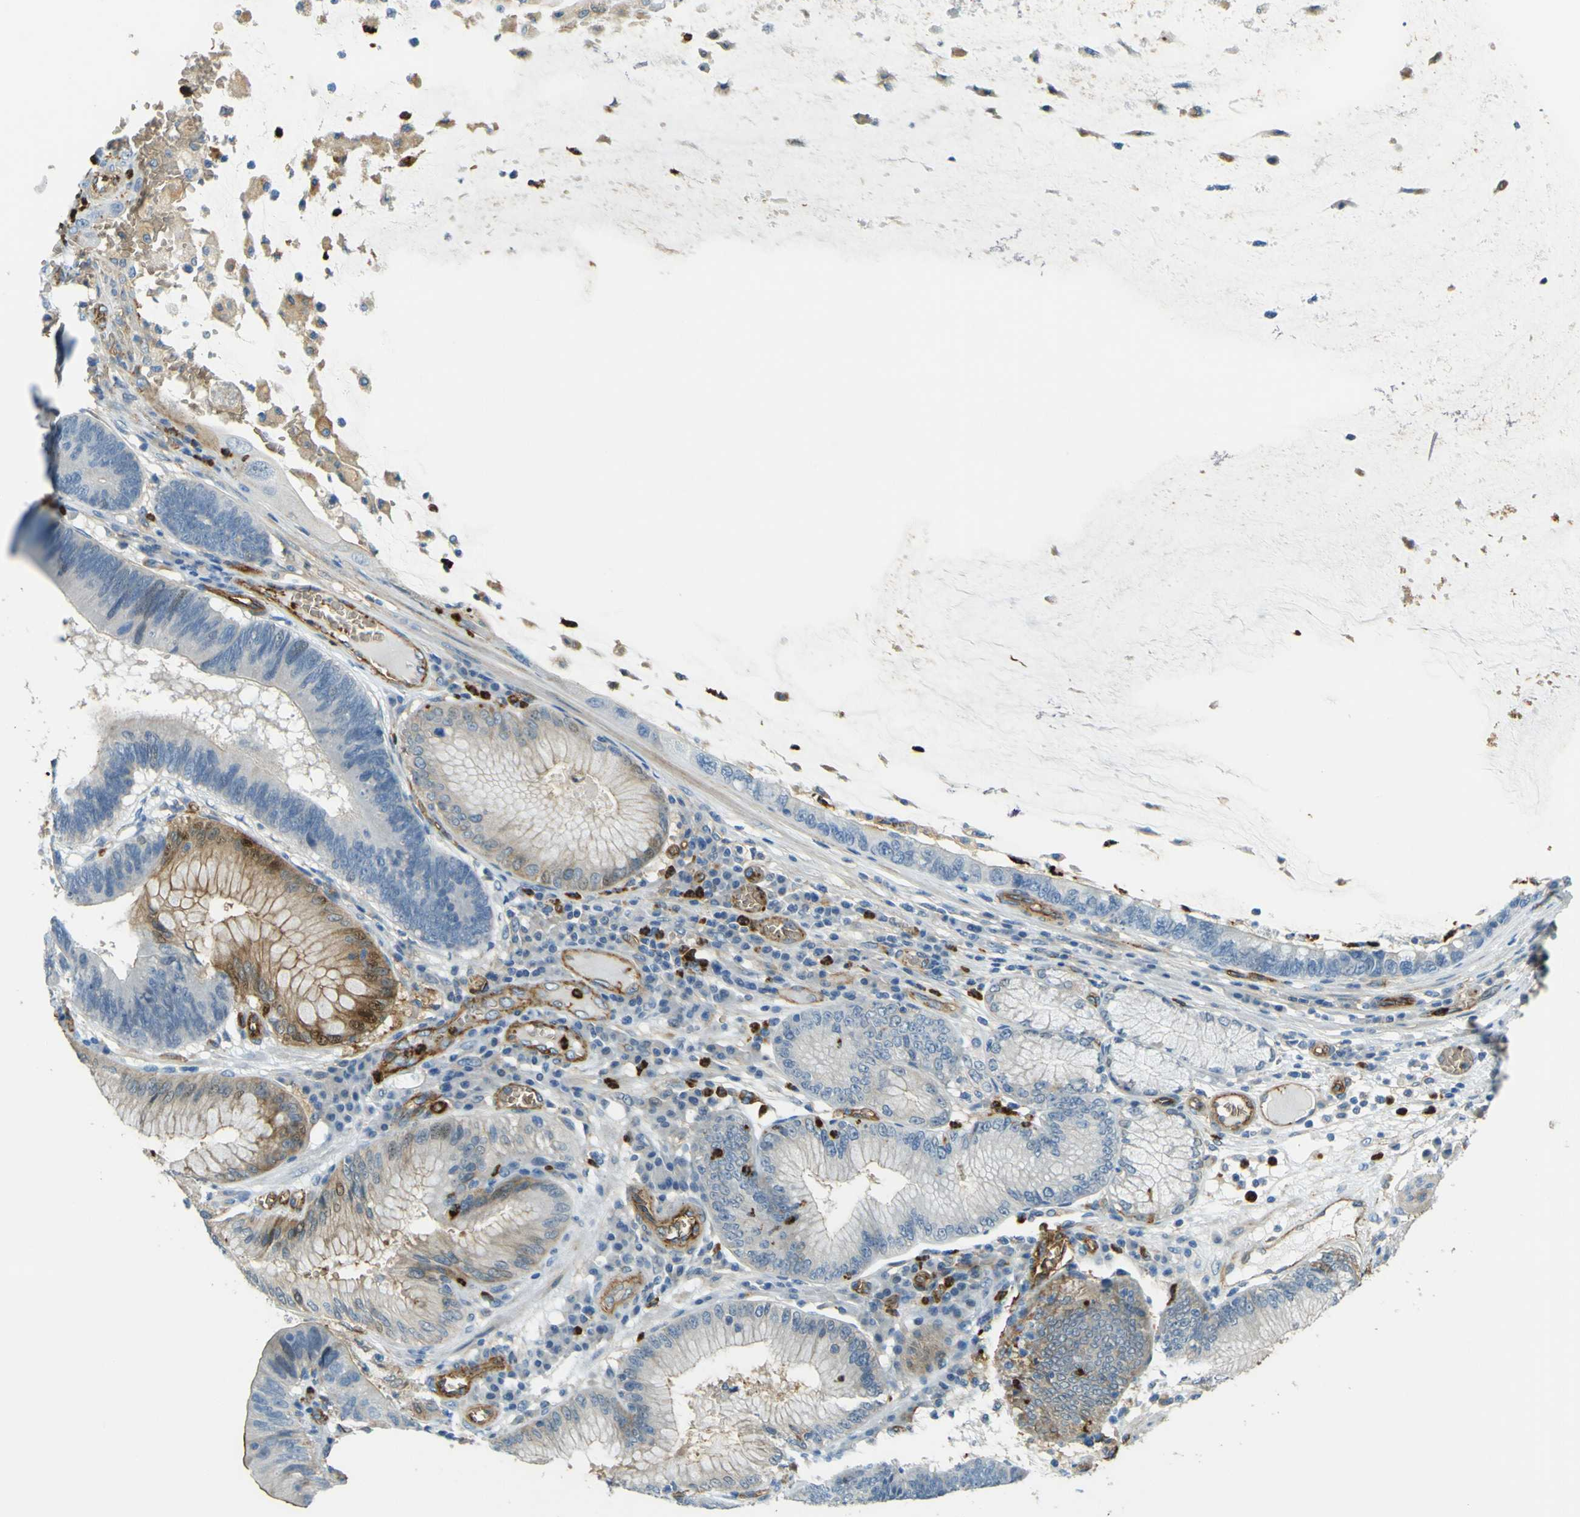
{"staining": {"intensity": "negative", "quantity": "none", "location": "none"}, "tissue": "stomach cancer", "cell_type": "Tumor cells", "image_type": "cancer", "snomed": [{"axis": "morphology", "description": "Adenocarcinoma, NOS"}, {"axis": "topography", "description": "Stomach"}], "caption": "Protein analysis of stomach cancer (adenocarcinoma) shows no significant expression in tumor cells.", "gene": "PLXDC1", "patient": {"sex": "male", "age": 59}}